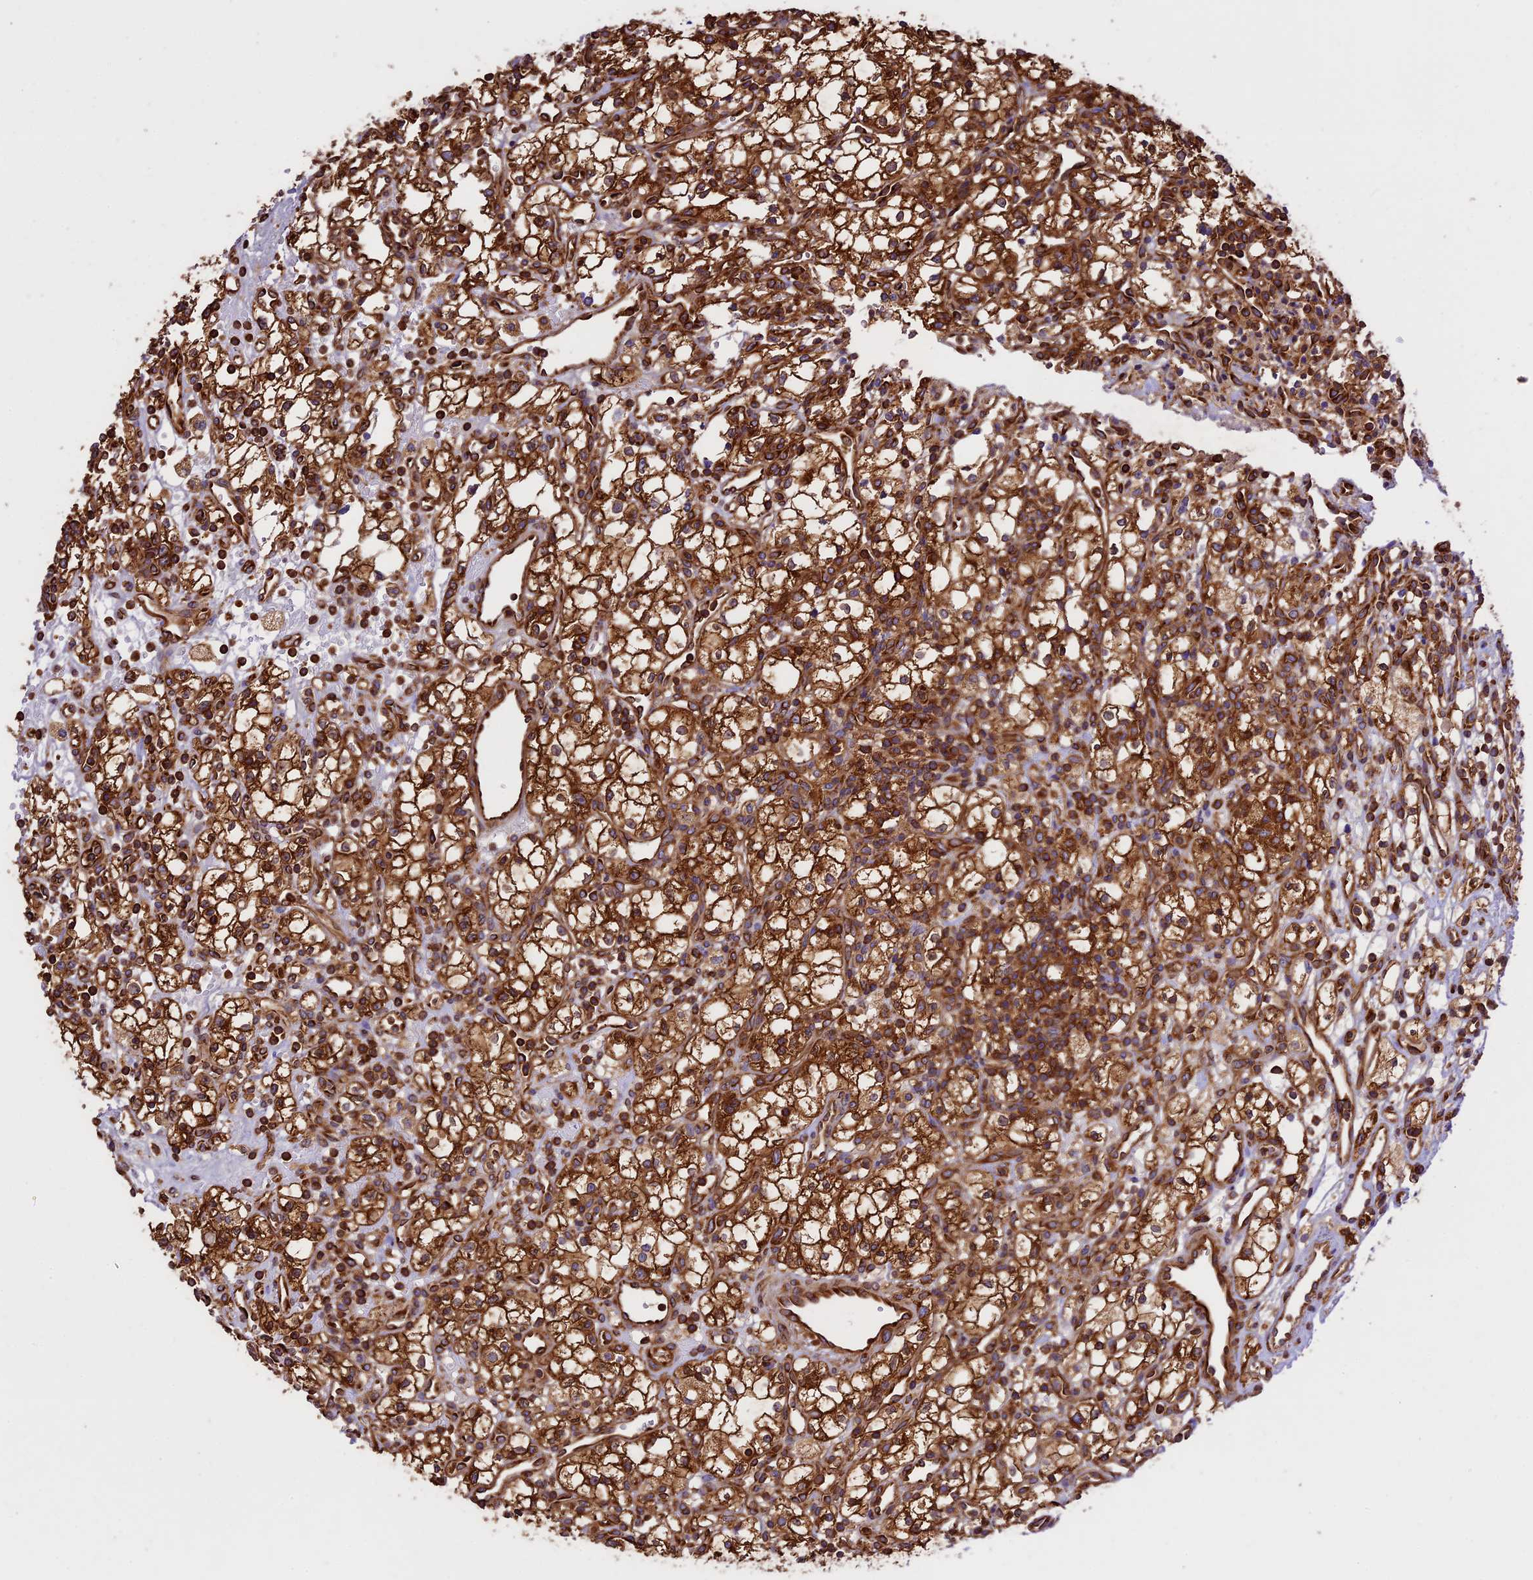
{"staining": {"intensity": "strong", "quantity": ">75%", "location": "cytoplasmic/membranous"}, "tissue": "renal cancer", "cell_type": "Tumor cells", "image_type": "cancer", "snomed": [{"axis": "morphology", "description": "Adenocarcinoma, NOS"}, {"axis": "topography", "description": "Kidney"}], "caption": "A high-resolution photomicrograph shows immunohistochemistry staining of renal cancer, which displays strong cytoplasmic/membranous expression in about >75% of tumor cells.", "gene": "KARS1", "patient": {"sex": "male", "age": 59}}